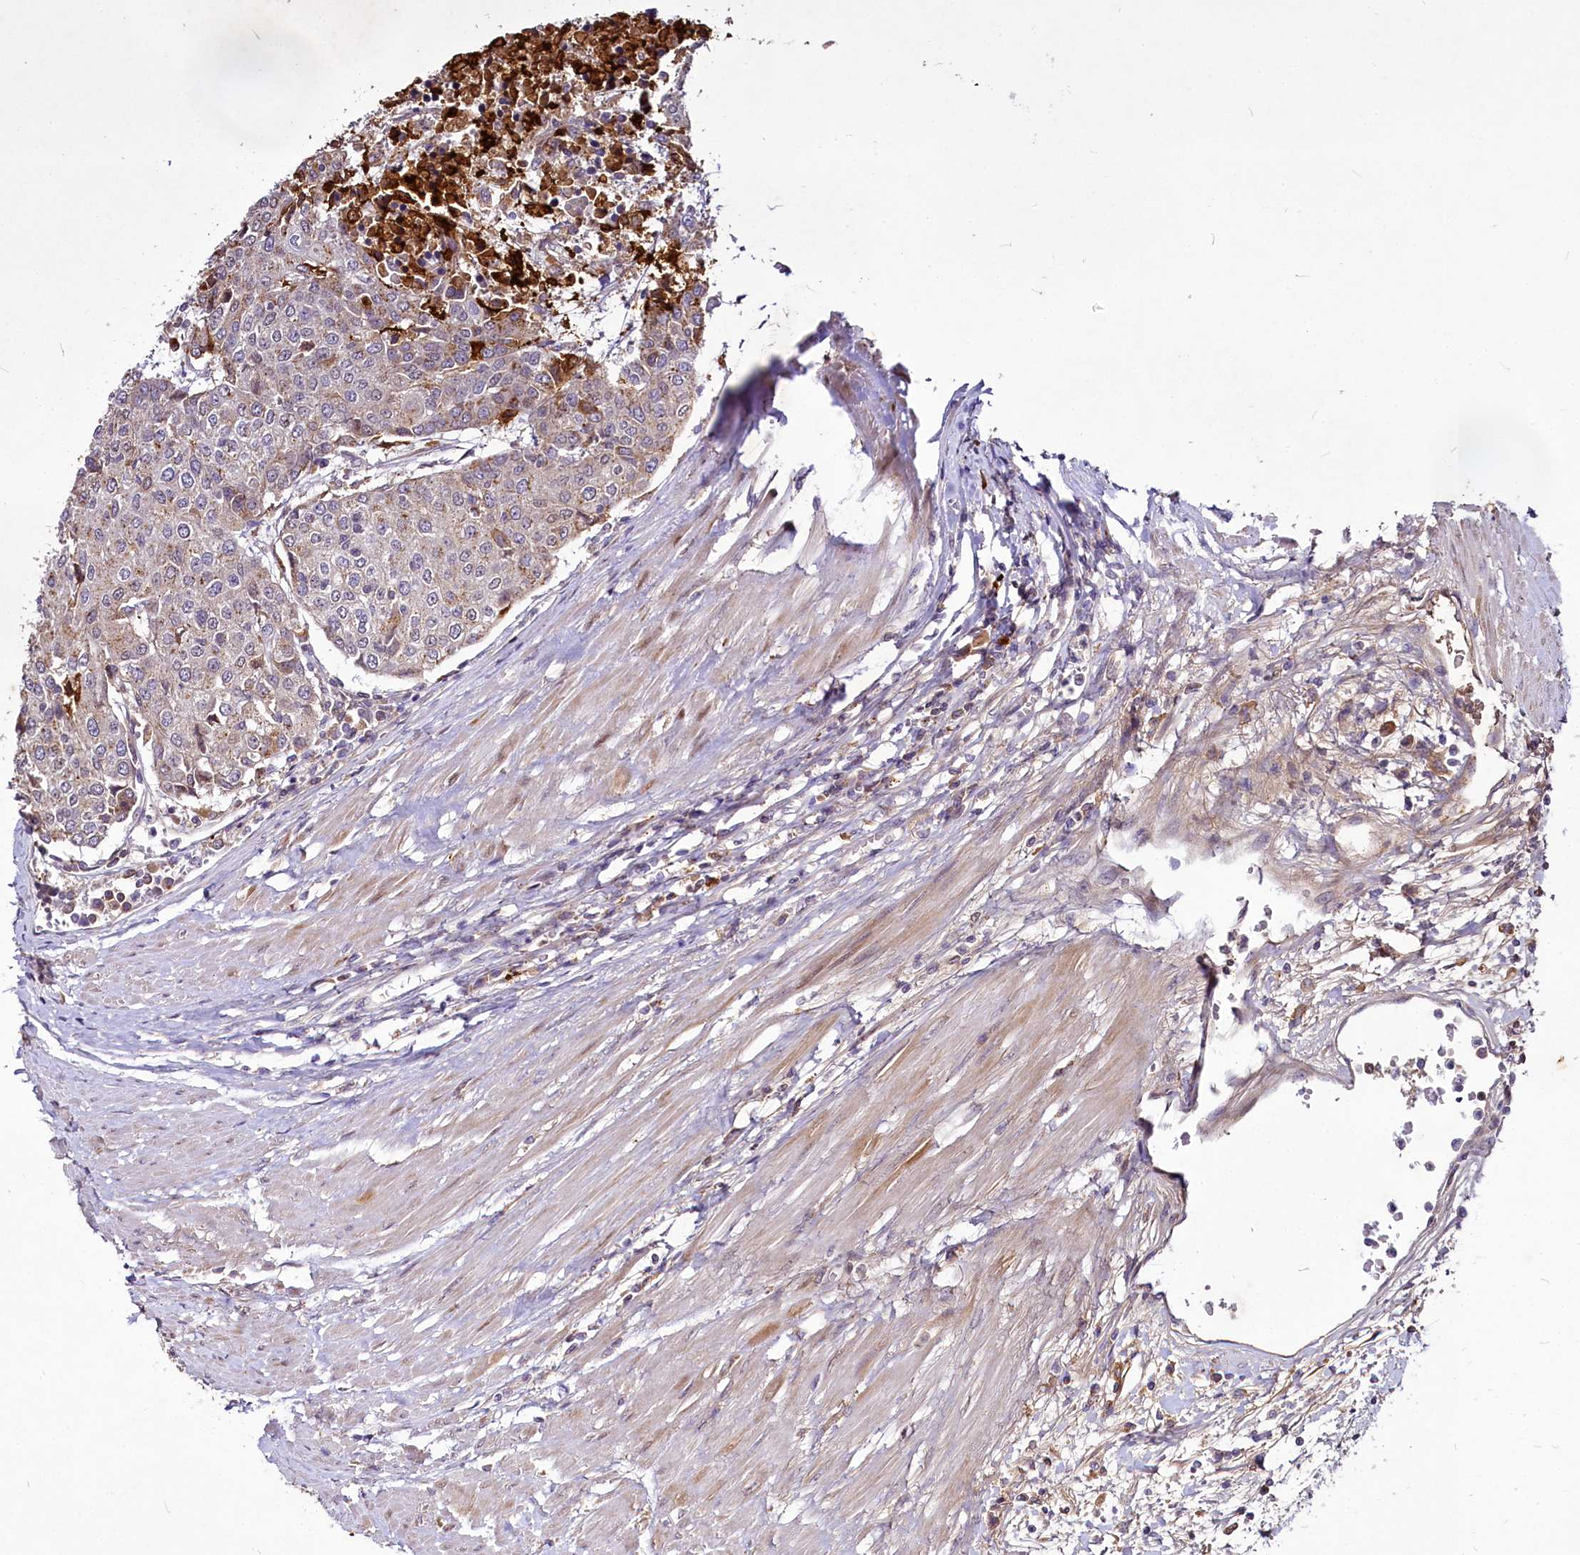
{"staining": {"intensity": "strong", "quantity": "<25%", "location": "cytoplasmic/membranous"}, "tissue": "urothelial cancer", "cell_type": "Tumor cells", "image_type": "cancer", "snomed": [{"axis": "morphology", "description": "Urothelial carcinoma, High grade"}, {"axis": "topography", "description": "Urinary bladder"}], "caption": "Immunohistochemical staining of human urothelial cancer displays strong cytoplasmic/membranous protein positivity in about <25% of tumor cells. (Brightfield microscopy of DAB IHC at high magnification).", "gene": "C11orf86", "patient": {"sex": "female", "age": 85}}